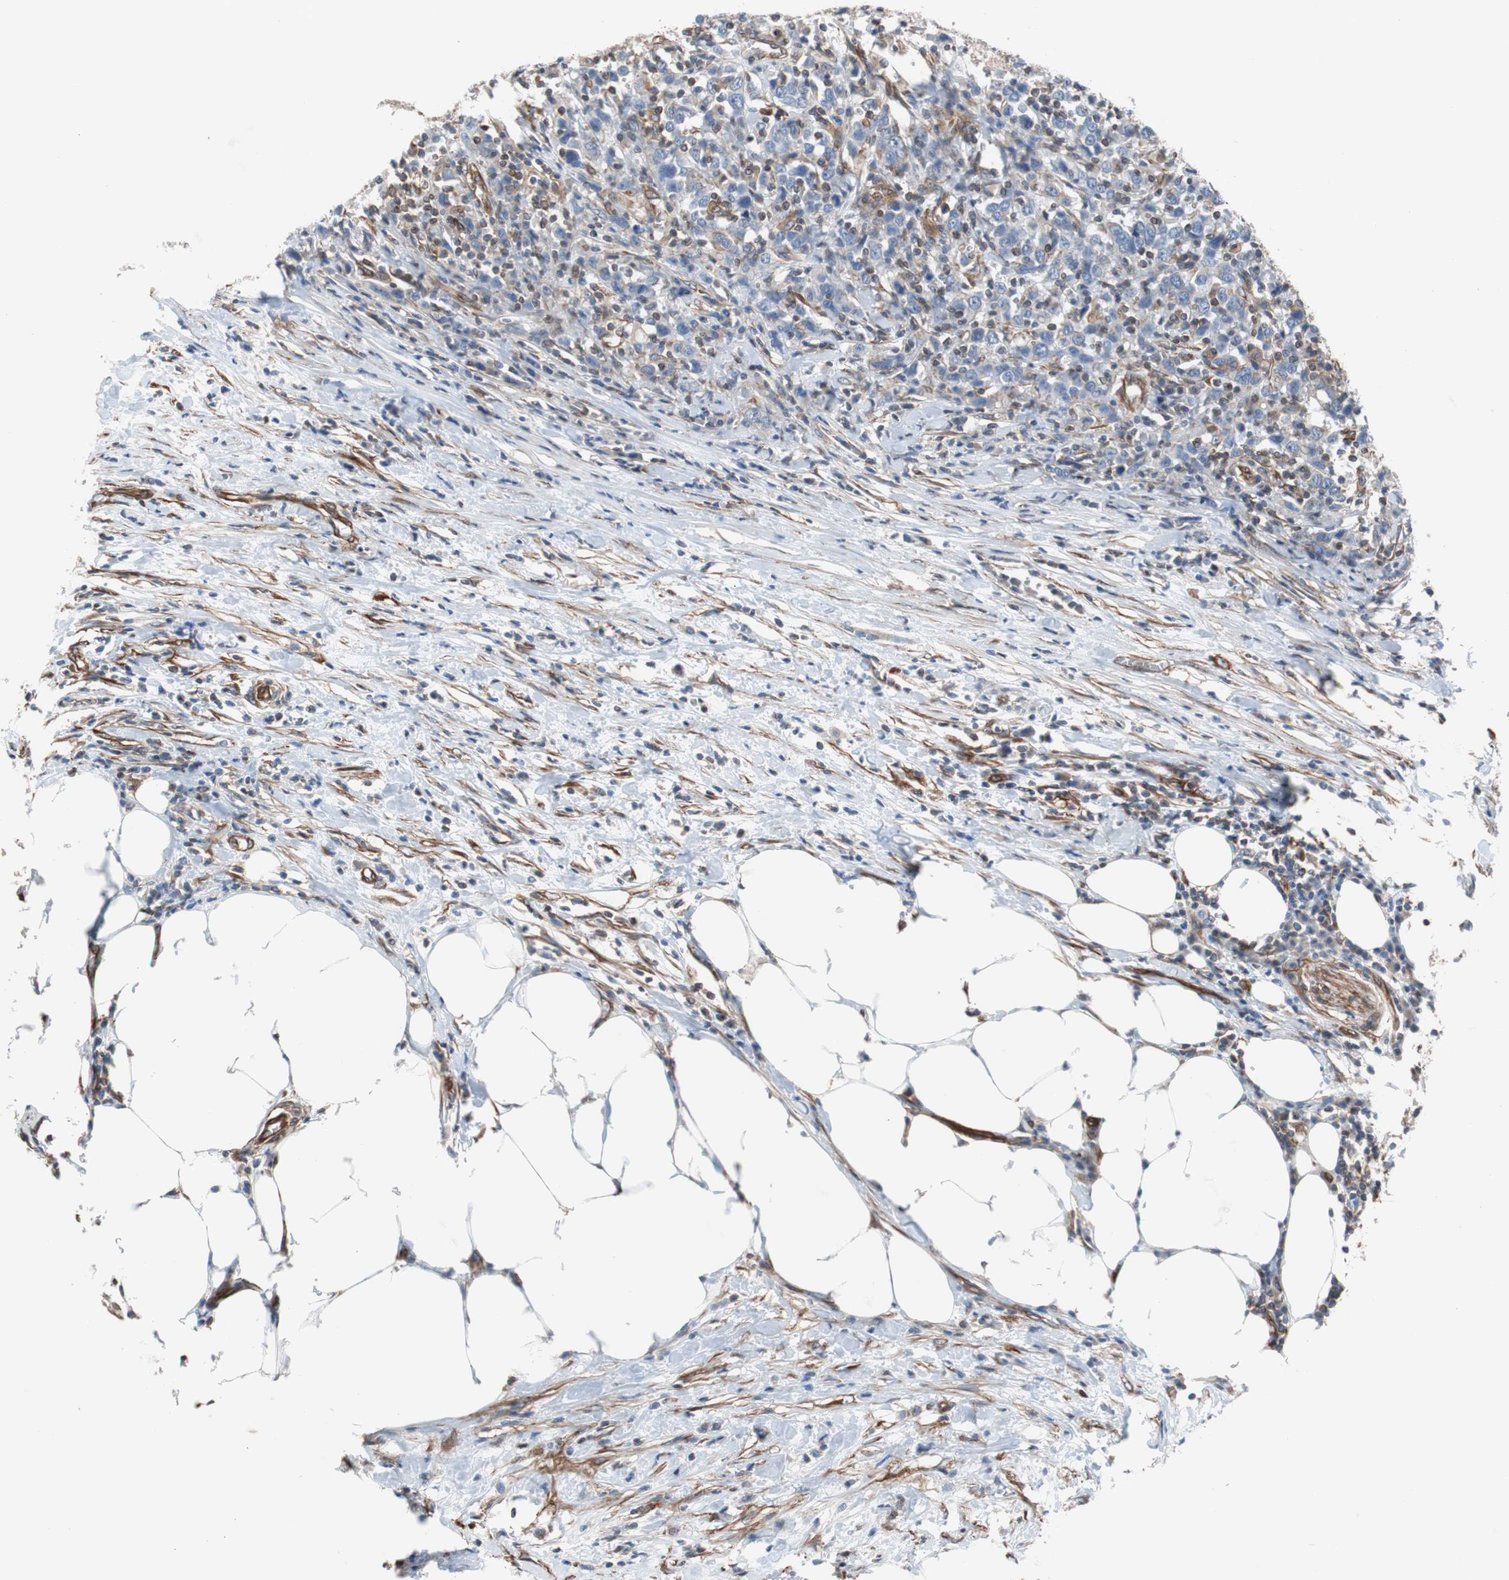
{"staining": {"intensity": "weak", "quantity": "<25%", "location": "cytoplasmic/membranous"}, "tissue": "urothelial cancer", "cell_type": "Tumor cells", "image_type": "cancer", "snomed": [{"axis": "morphology", "description": "Urothelial carcinoma, High grade"}, {"axis": "topography", "description": "Urinary bladder"}], "caption": "Urothelial cancer stained for a protein using immunohistochemistry displays no positivity tumor cells.", "gene": "KIF3B", "patient": {"sex": "male", "age": 61}}